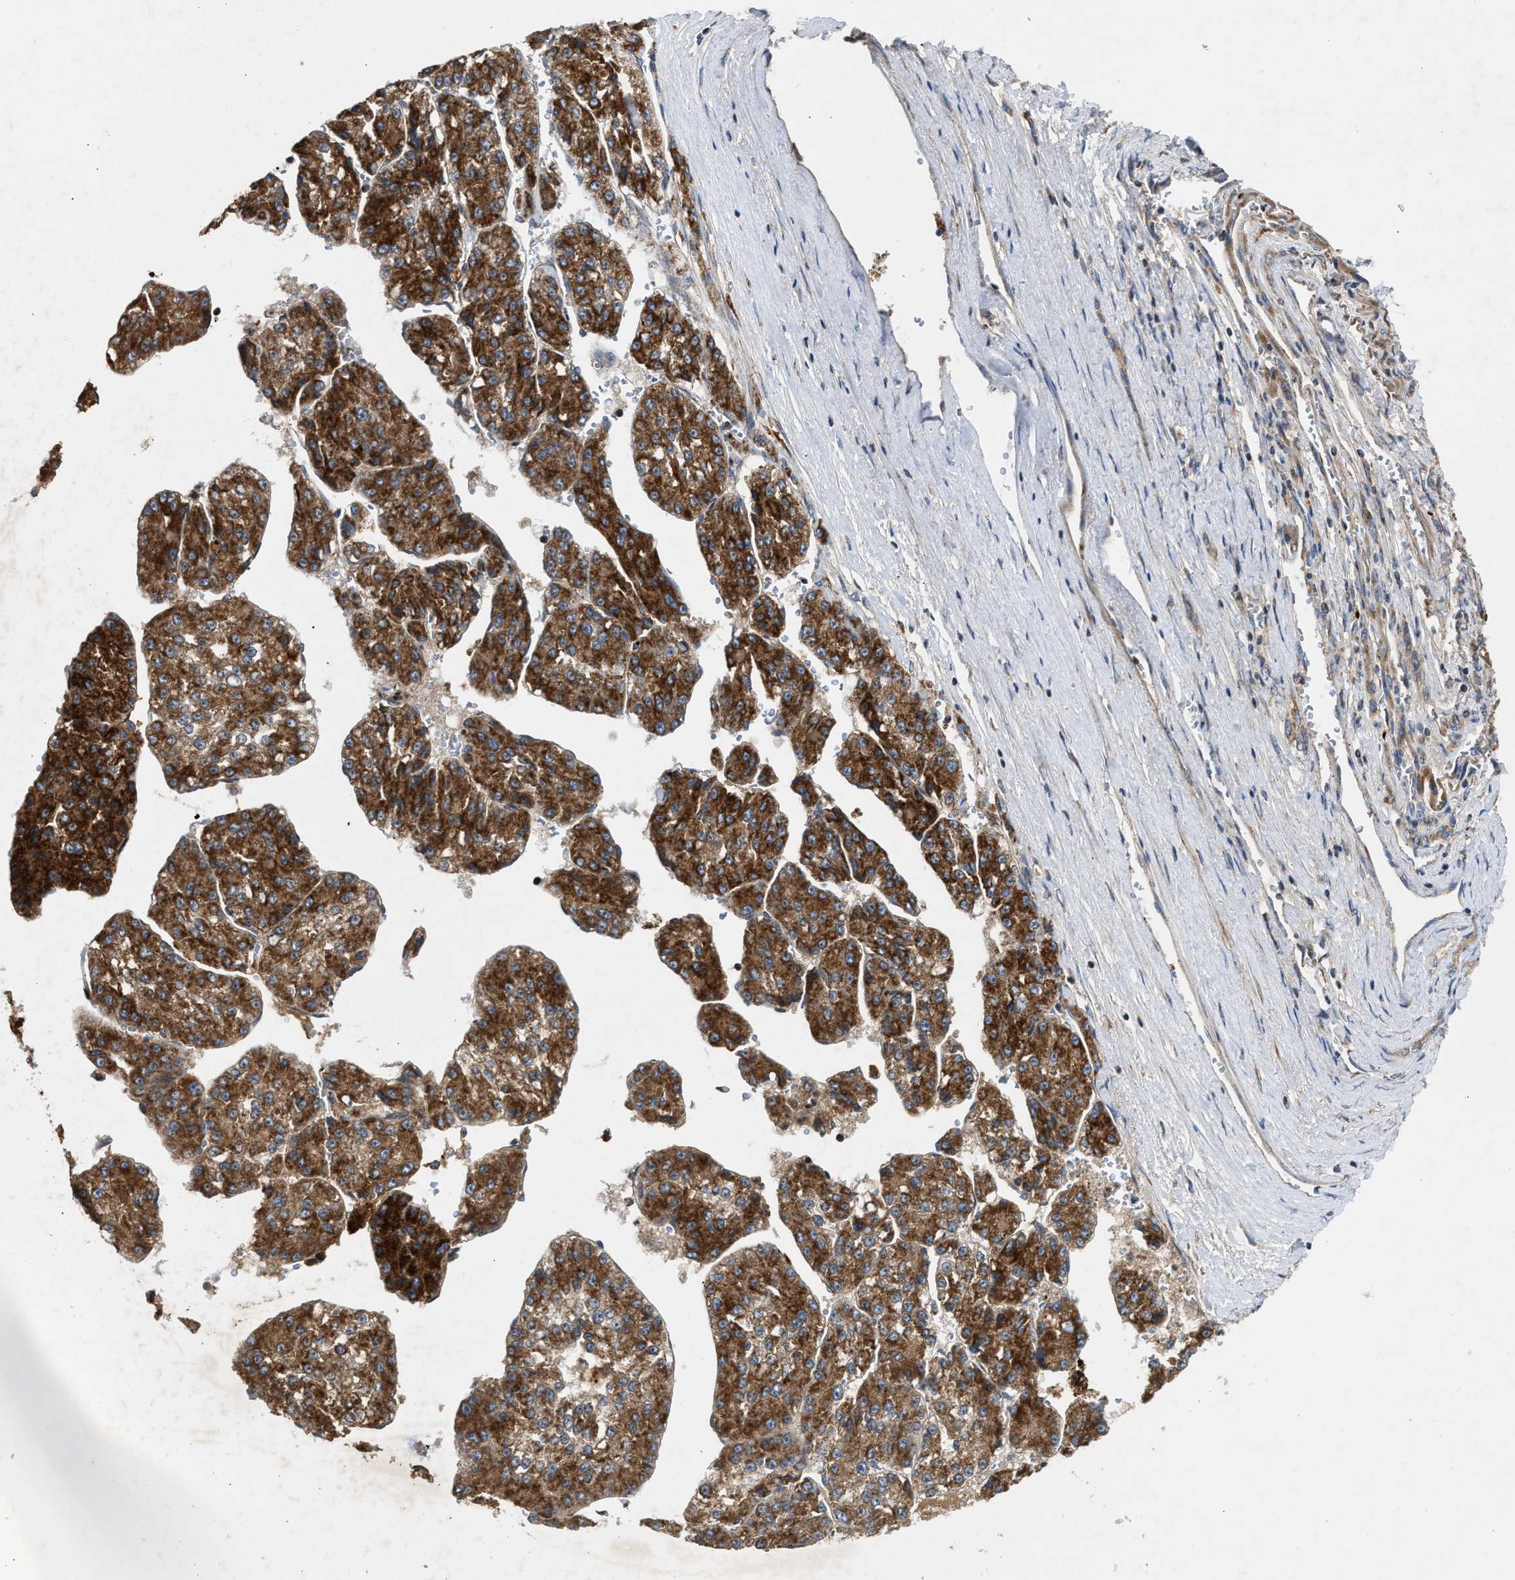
{"staining": {"intensity": "strong", "quantity": ">75%", "location": "cytoplasmic/membranous"}, "tissue": "liver cancer", "cell_type": "Tumor cells", "image_type": "cancer", "snomed": [{"axis": "morphology", "description": "Carcinoma, Hepatocellular, NOS"}, {"axis": "topography", "description": "Liver"}], "caption": "Immunohistochemistry (IHC) histopathology image of liver cancer stained for a protein (brown), which shows high levels of strong cytoplasmic/membranous staining in about >75% of tumor cells.", "gene": "TACO1", "patient": {"sex": "female", "age": 73}}